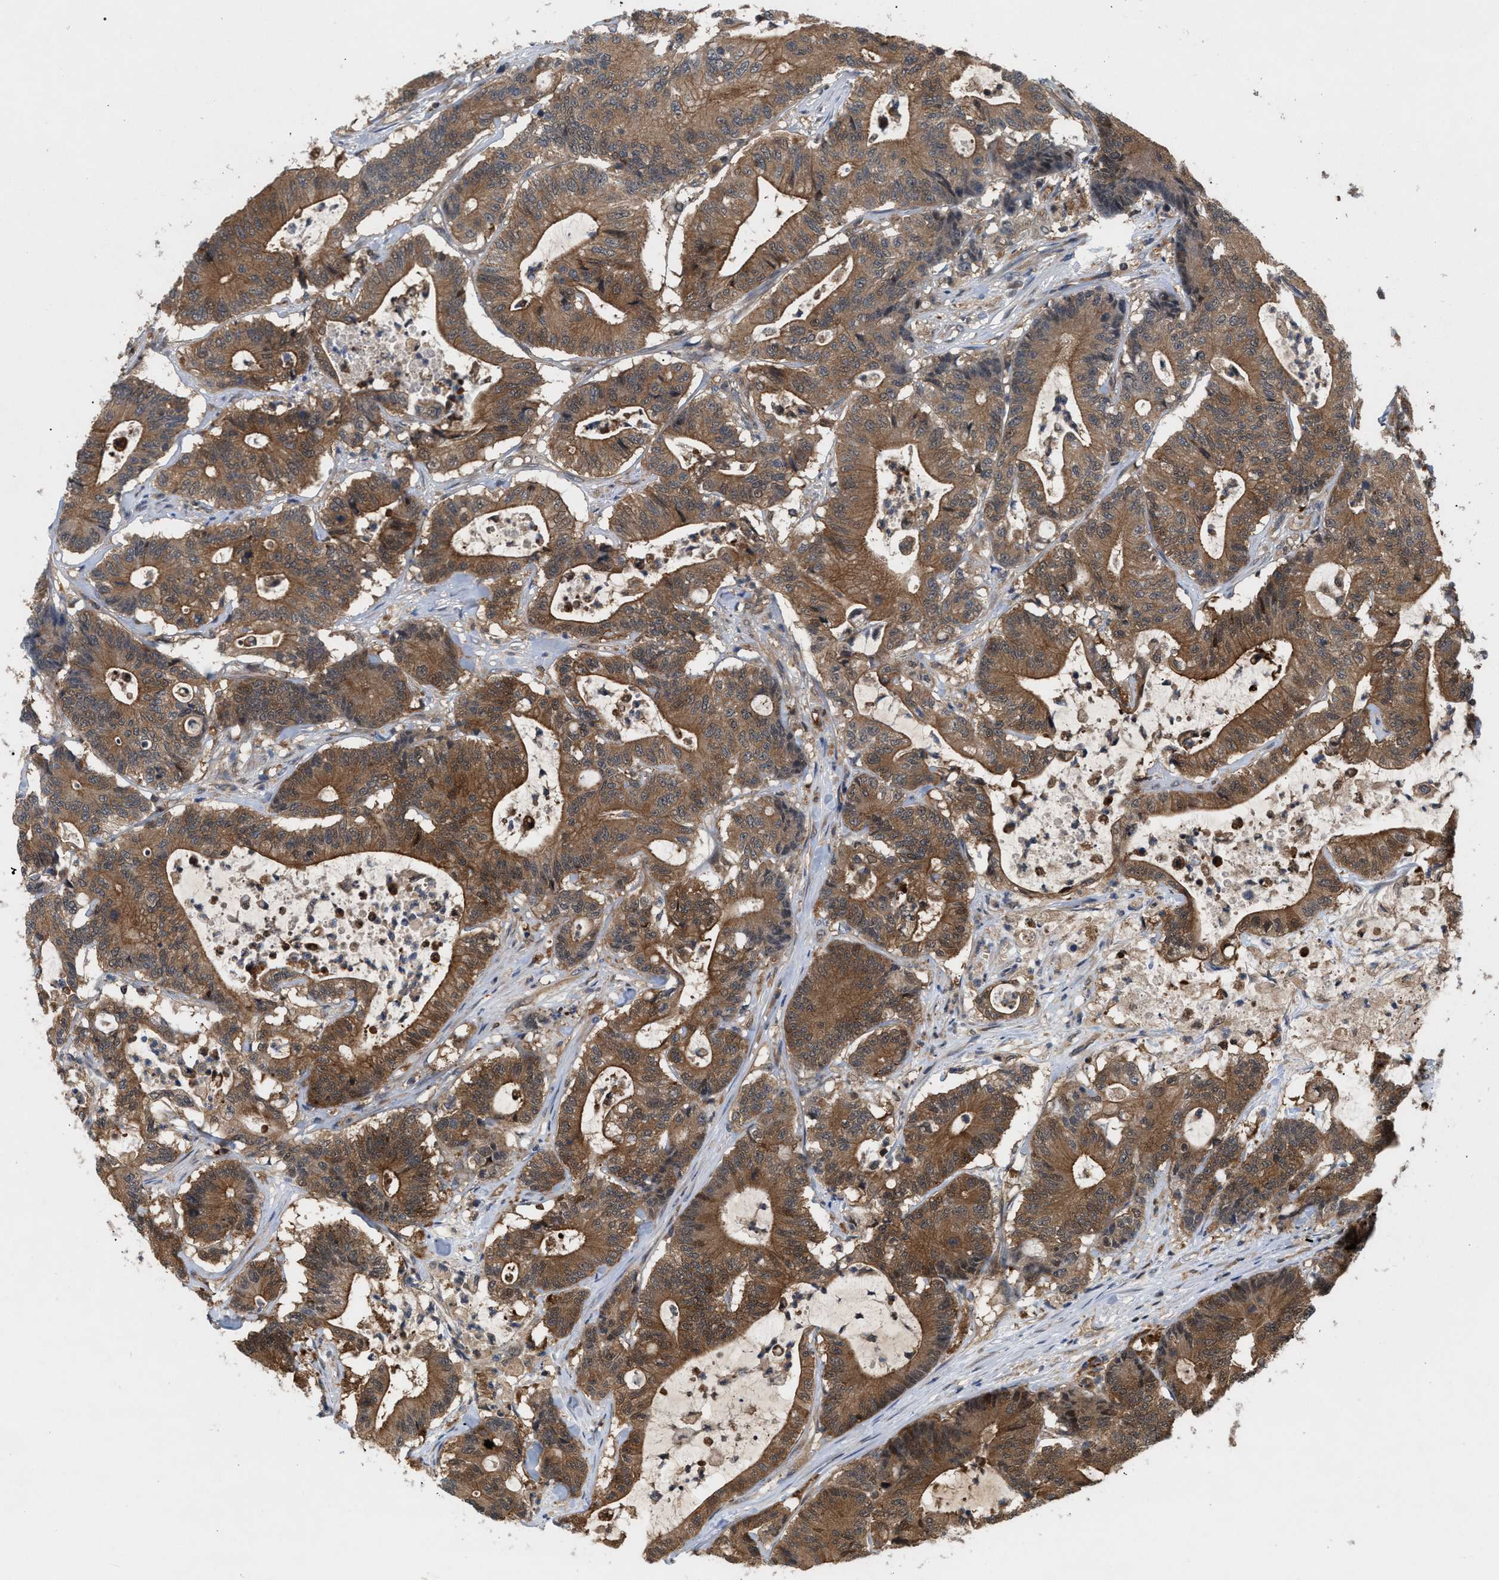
{"staining": {"intensity": "moderate", "quantity": ">75%", "location": "cytoplasmic/membranous"}, "tissue": "colorectal cancer", "cell_type": "Tumor cells", "image_type": "cancer", "snomed": [{"axis": "morphology", "description": "Adenocarcinoma, NOS"}, {"axis": "topography", "description": "Colon"}], "caption": "Immunohistochemical staining of colorectal cancer displays moderate cytoplasmic/membranous protein expression in approximately >75% of tumor cells. The staining was performed using DAB, with brown indicating positive protein expression. Nuclei are stained blue with hematoxylin.", "gene": "GLOD4", "patient": {"sex": "female", "age": 84}}